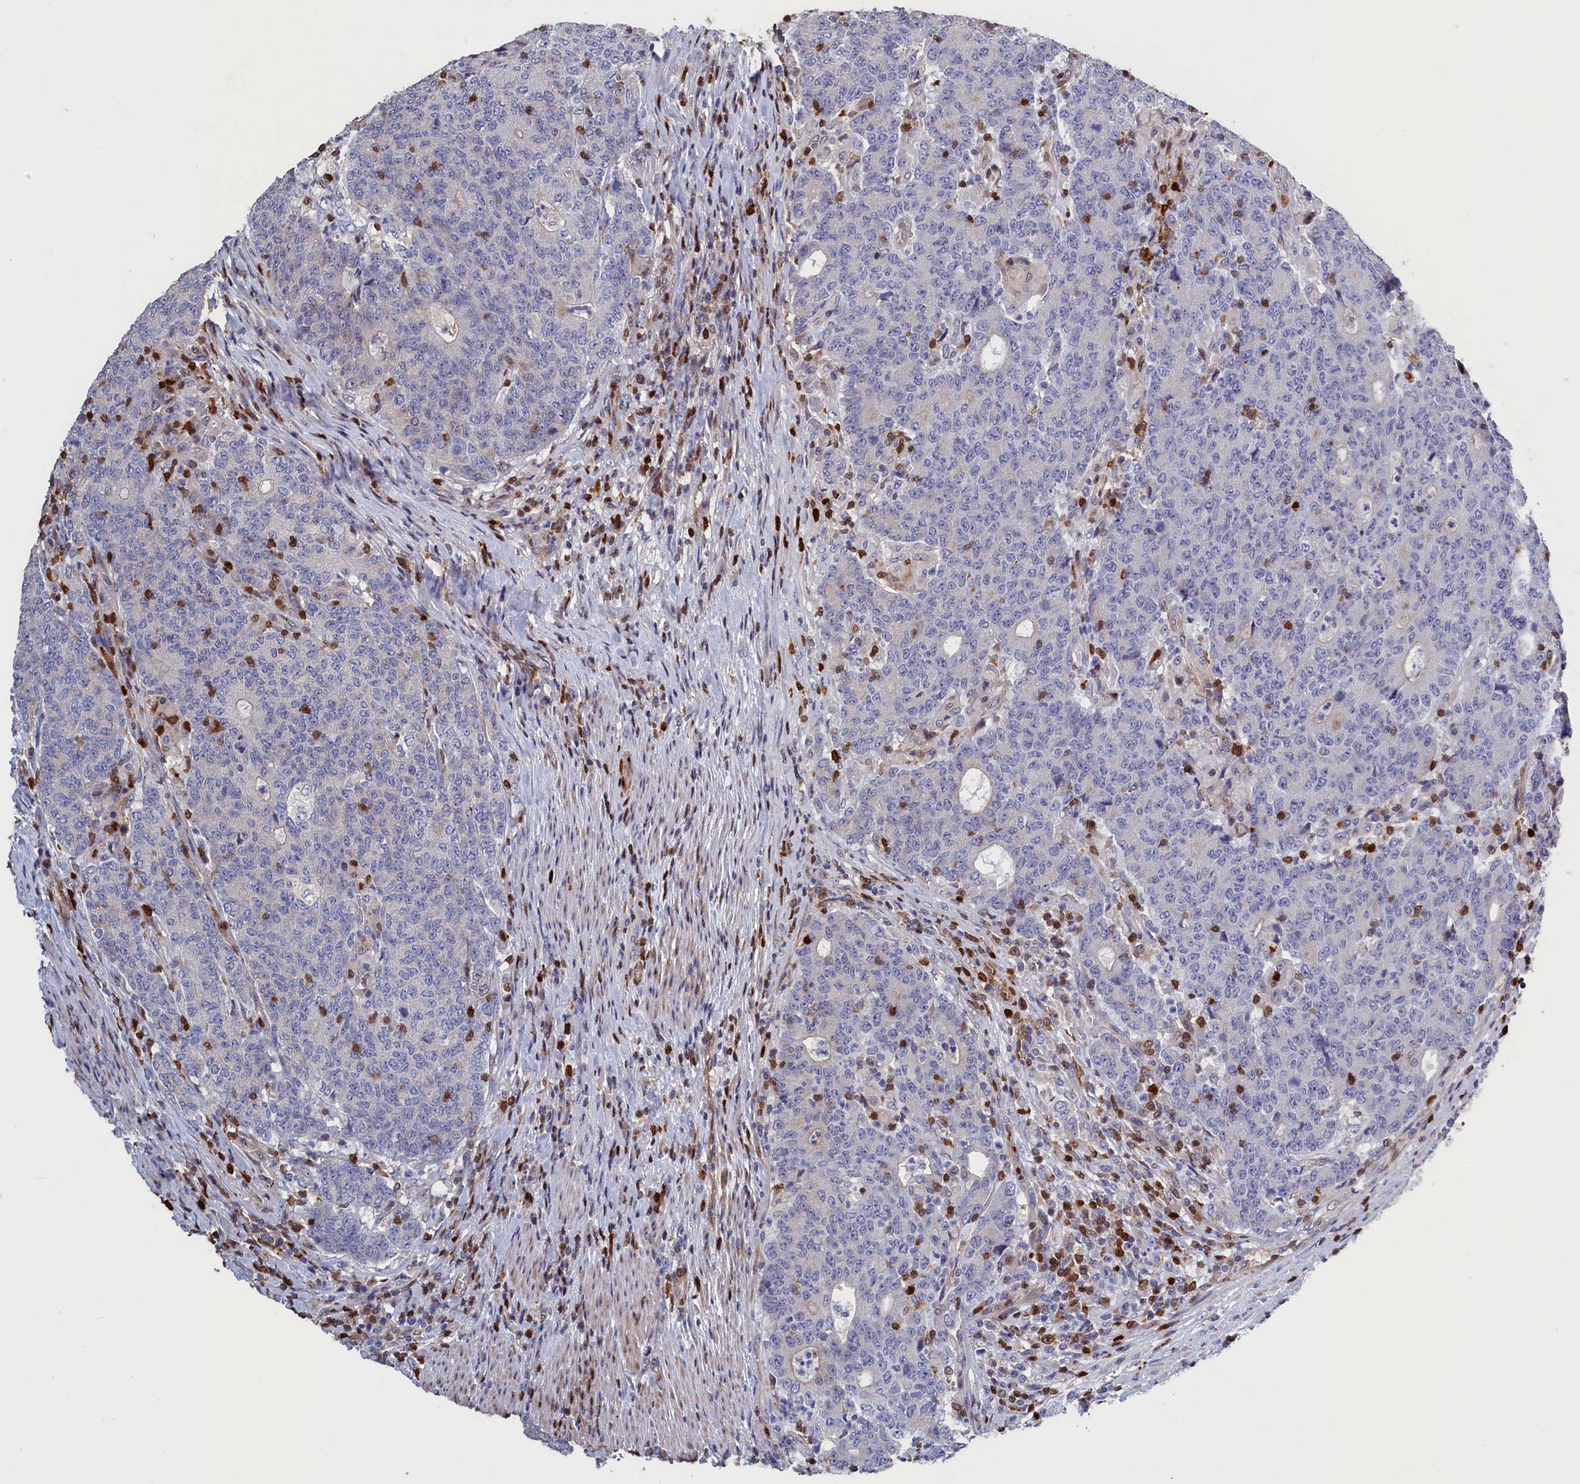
{"staining": {"intensity": "negative", "quantity": "none", "location": "none"}, "tissue": "colorectal cancer", "cell_type": "Tumor cells", "image_type": "cancer", "snomed": [{"axis": "morphology", "description": "Adenocarcinoma, NOS"}, {"axis": "topography", "description": "Colon"}], "caption": "There is no significant expression in tumor cells of colorectal cancer.", "gene": "CRIP1", "patient": {"sex": "female", "age": 75}}